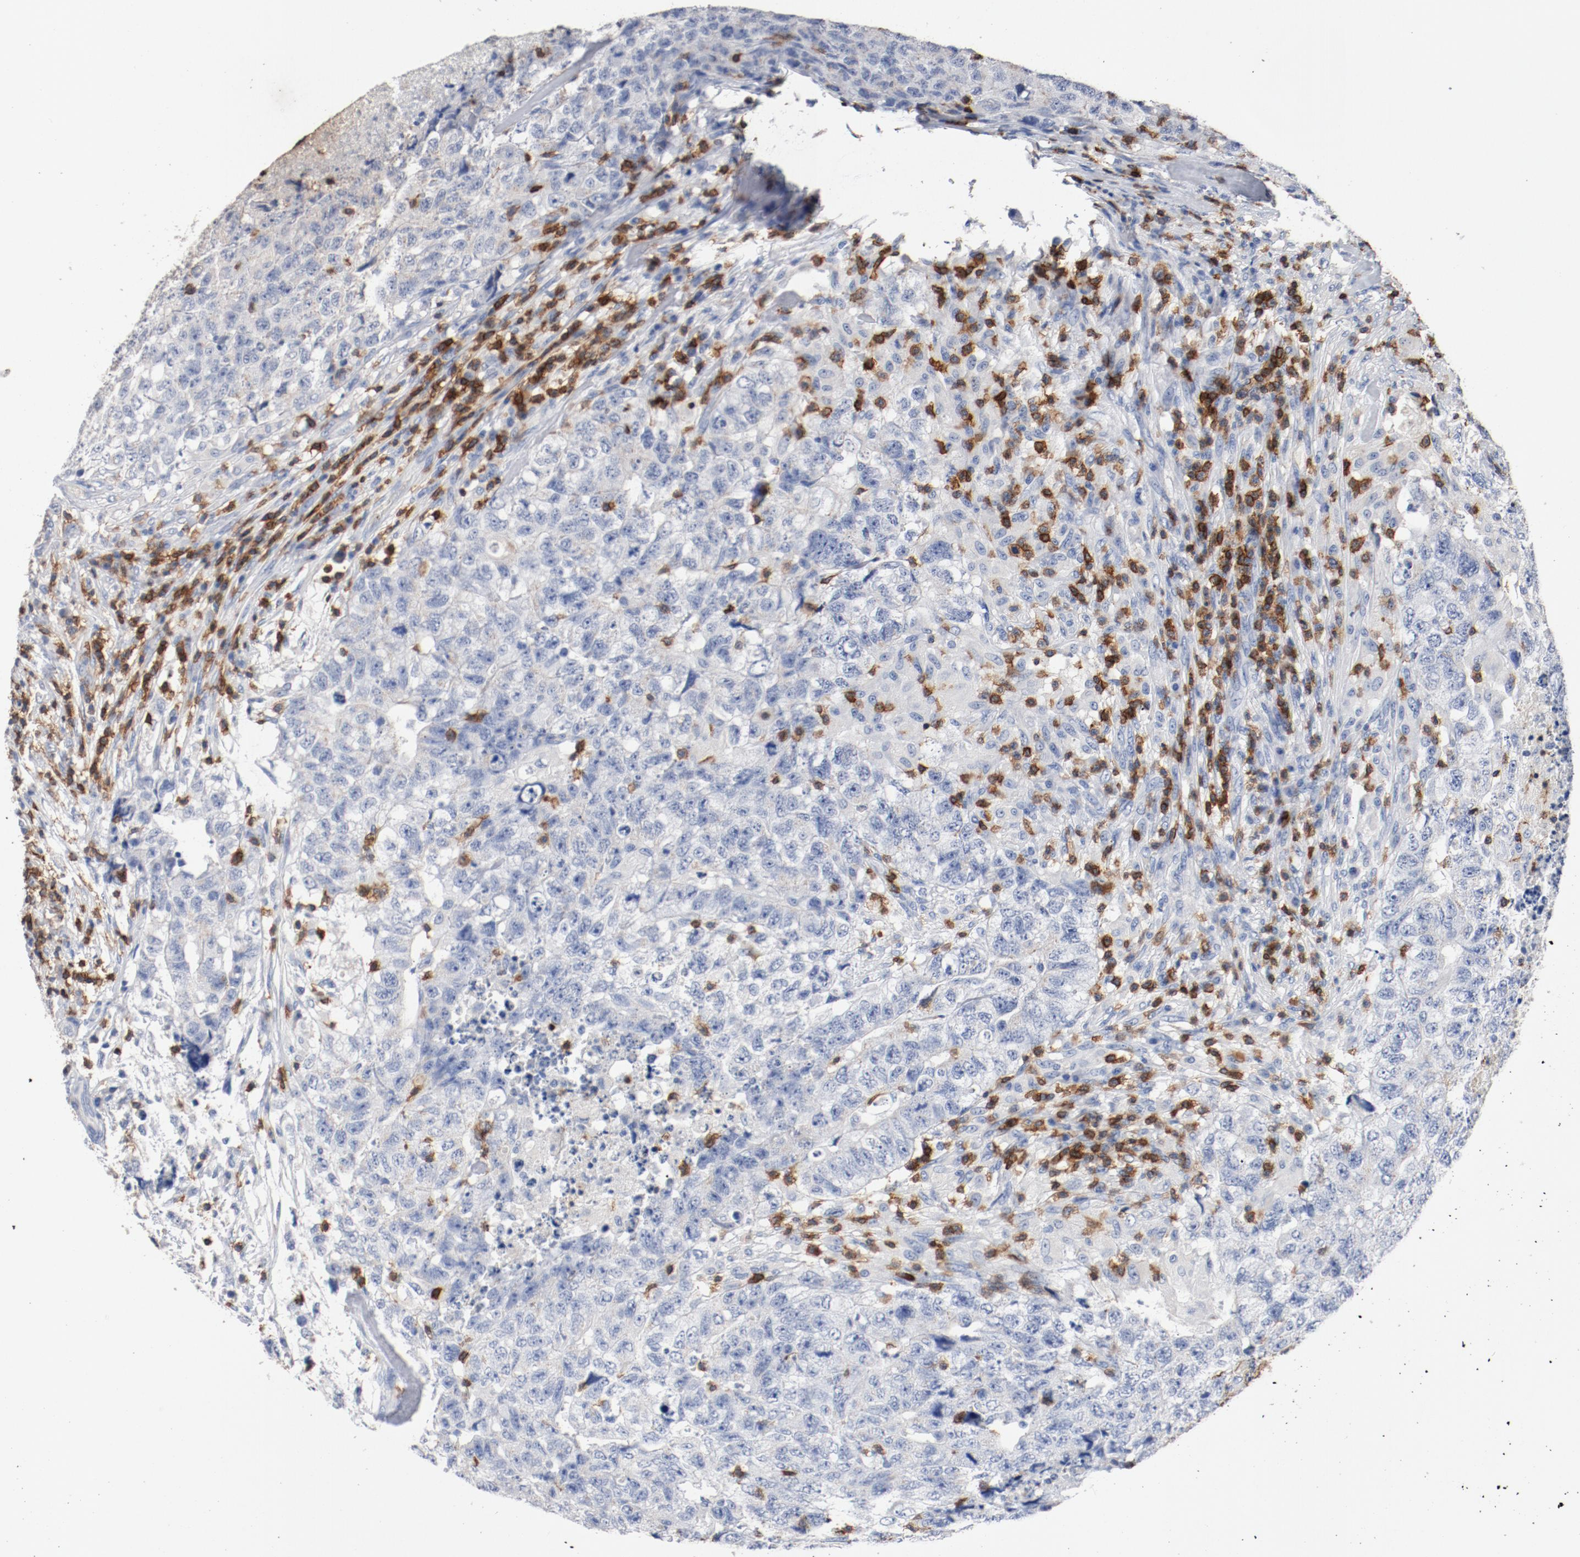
{"staining": {"intensity": "negative", "quantity": "none", "location": "none"}, "tissue": "testis cancer", "cell_type": "Tumor cells", "image_type": "cancer", "snomed": [{"axis": "morphology", "description": "Carcinoma, Embryonal, NOS"}, {"axis": "topography", "description": "Testis"}], "caption": "This is an immunohistochemistry (IHC) histopathology image of embryonal carcinoma (testis). There is no staining in tumor cells.", "gene": "CD247", "patient": {"sex": "male", "age": 21}}